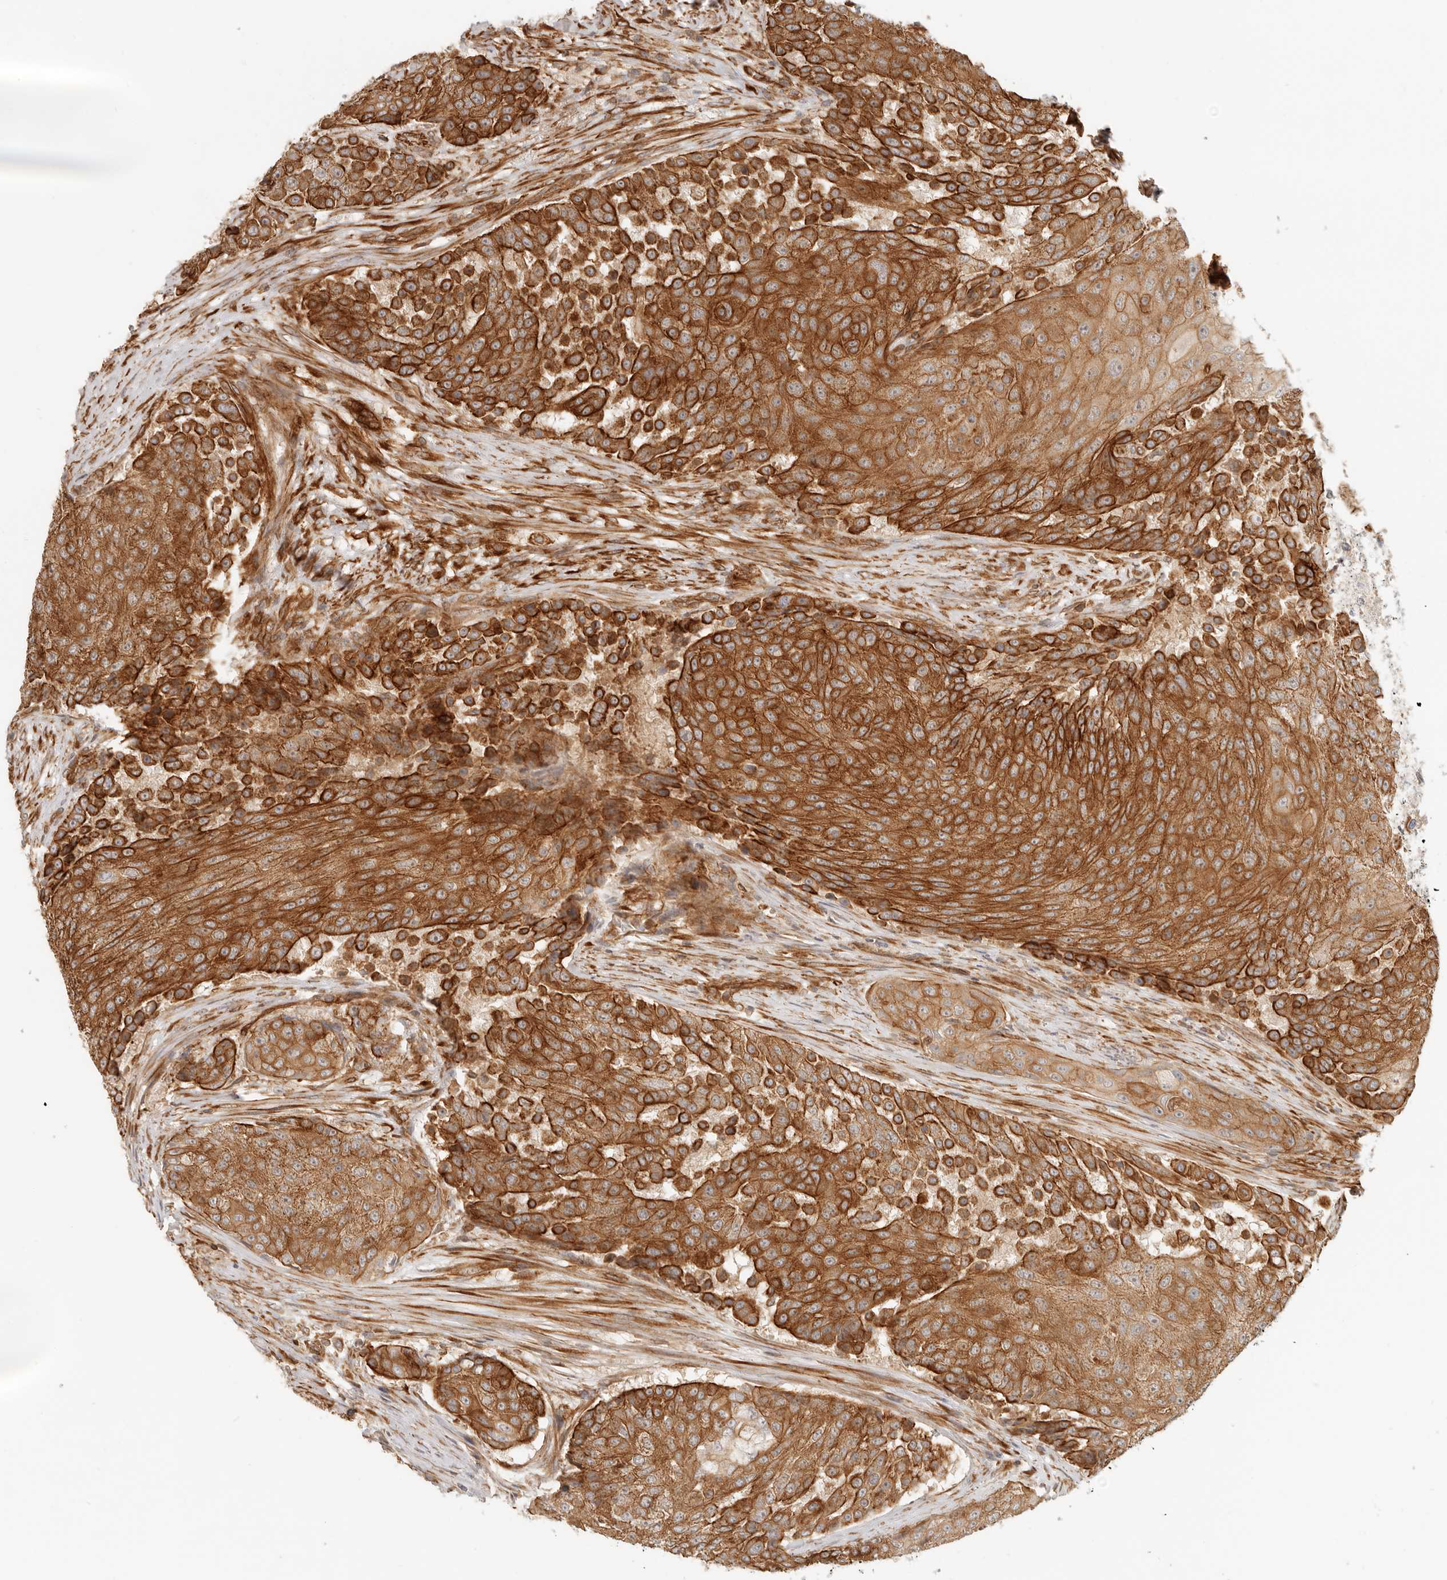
{"staining": {"intensity": "strong", "quantity": ">75%", "location": "cytoplasmic/membranous"}, "tissue": "urothelial cancer", "cell_type": "Tumor cells", "image_type": "cancer", "snomed": [{"axis": "morphology", "description": "Urothelial carcinoma, High grade"}, {"axis": "topography", "description": "Urinary bladder"}], "caption": "Protein expression analysis of human high-grade urothelial carcinoma reveals strong cytoplasmic/membranous staining in about >75% of tumor cells.", "gene": "UFSP1", "patient": {"sex": "female", "age": 63}}